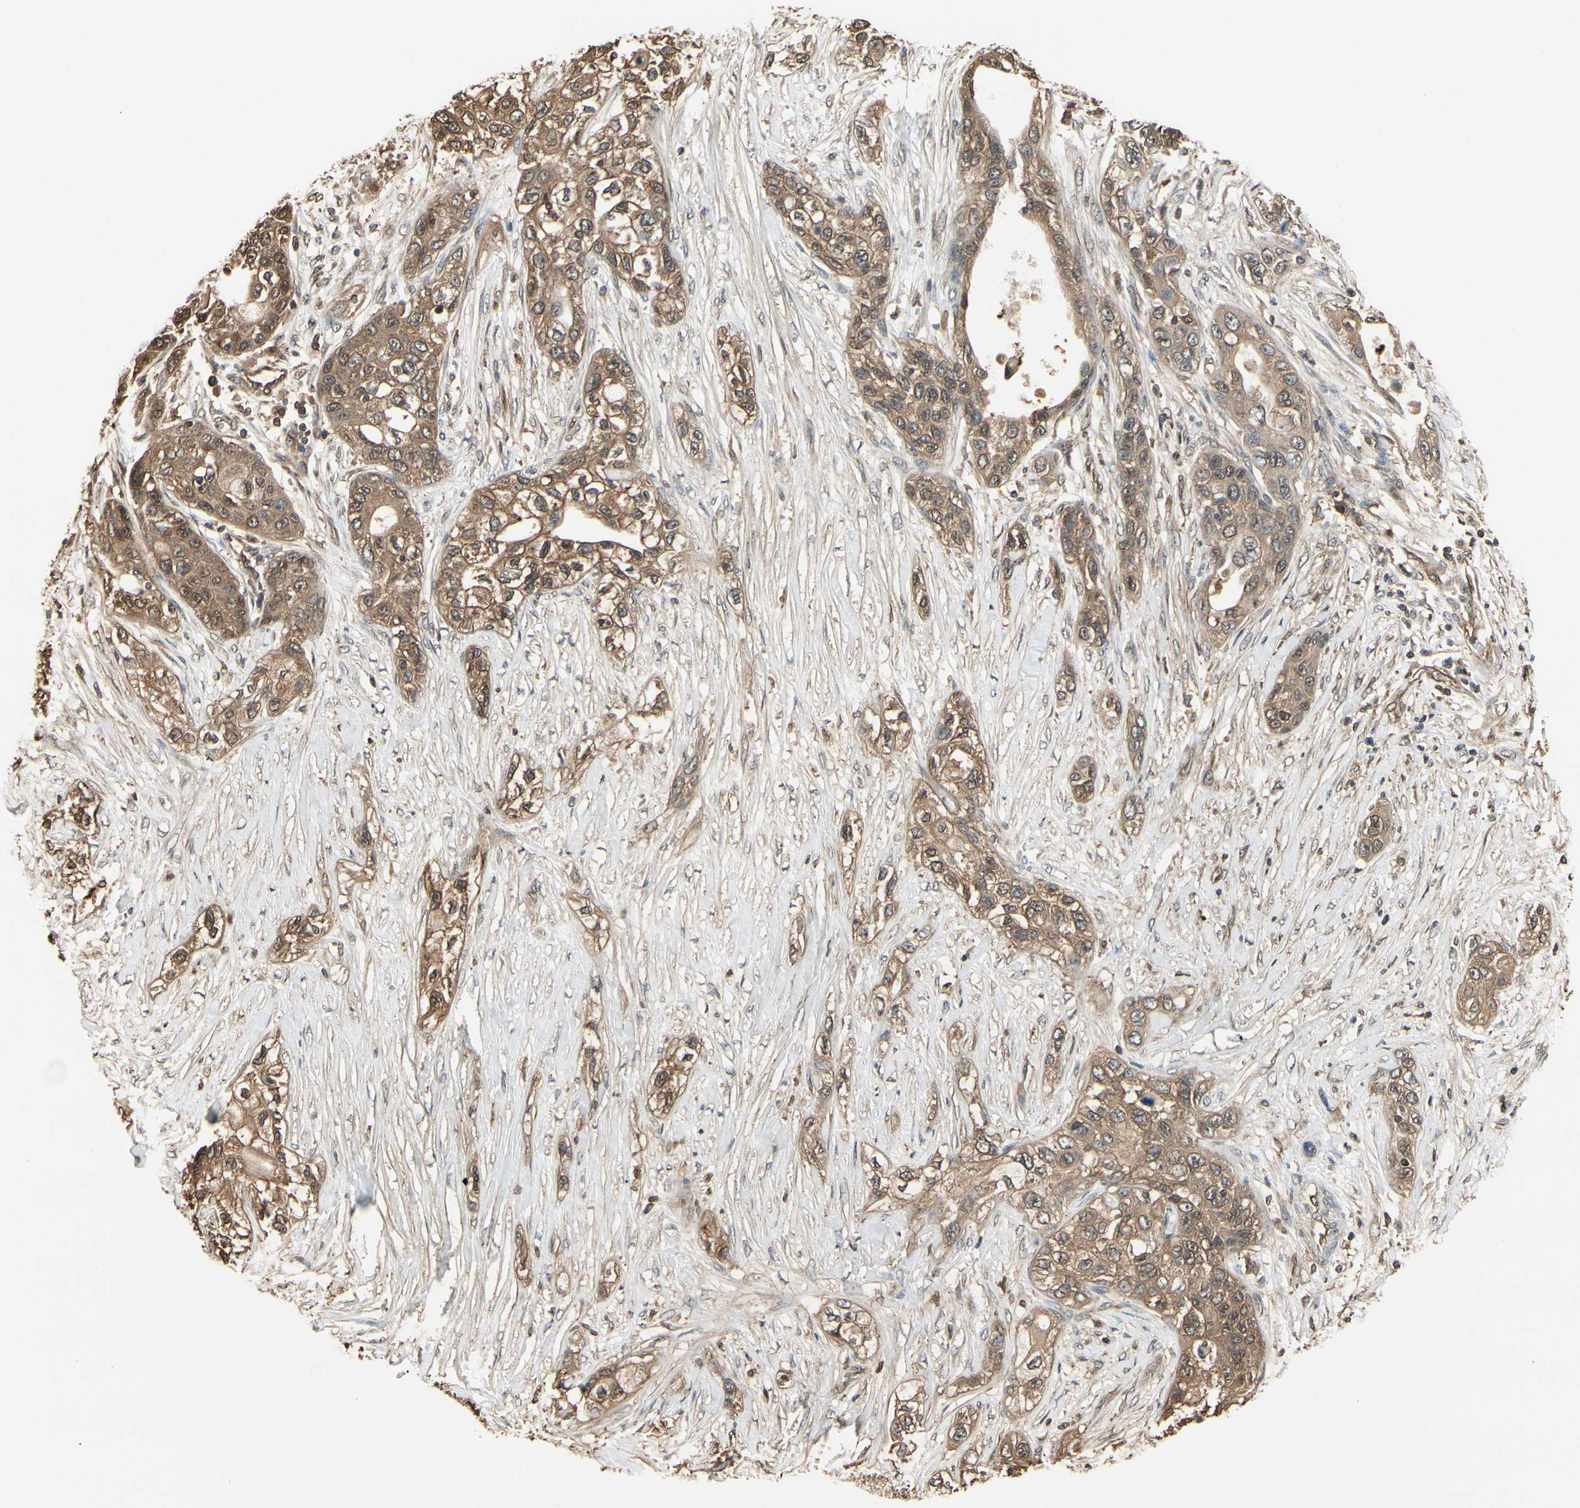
{"staining": {"intensity": "moderate", "quantity": ">75%", "location": "cytoplasmic/membranous"}, "tissue": "pancreatic cancer", "cell_type": "Tumor cells", "image_type": "cancer", "snomed": [{"axis": "morphology", "description": "Adenocarcinoma, NOS"}, {"axis": "topography", "description": "Pancreas"}], "caption": "Immunohistochemistry (DAB) staining of adenocarcinoma (pancreatic) shows moderate cytoplasmic/membranous protein expression in approximately >75% of tumor cells.", "gene": "YWHAE", "patient": {"sex": "female", "age": 70}}